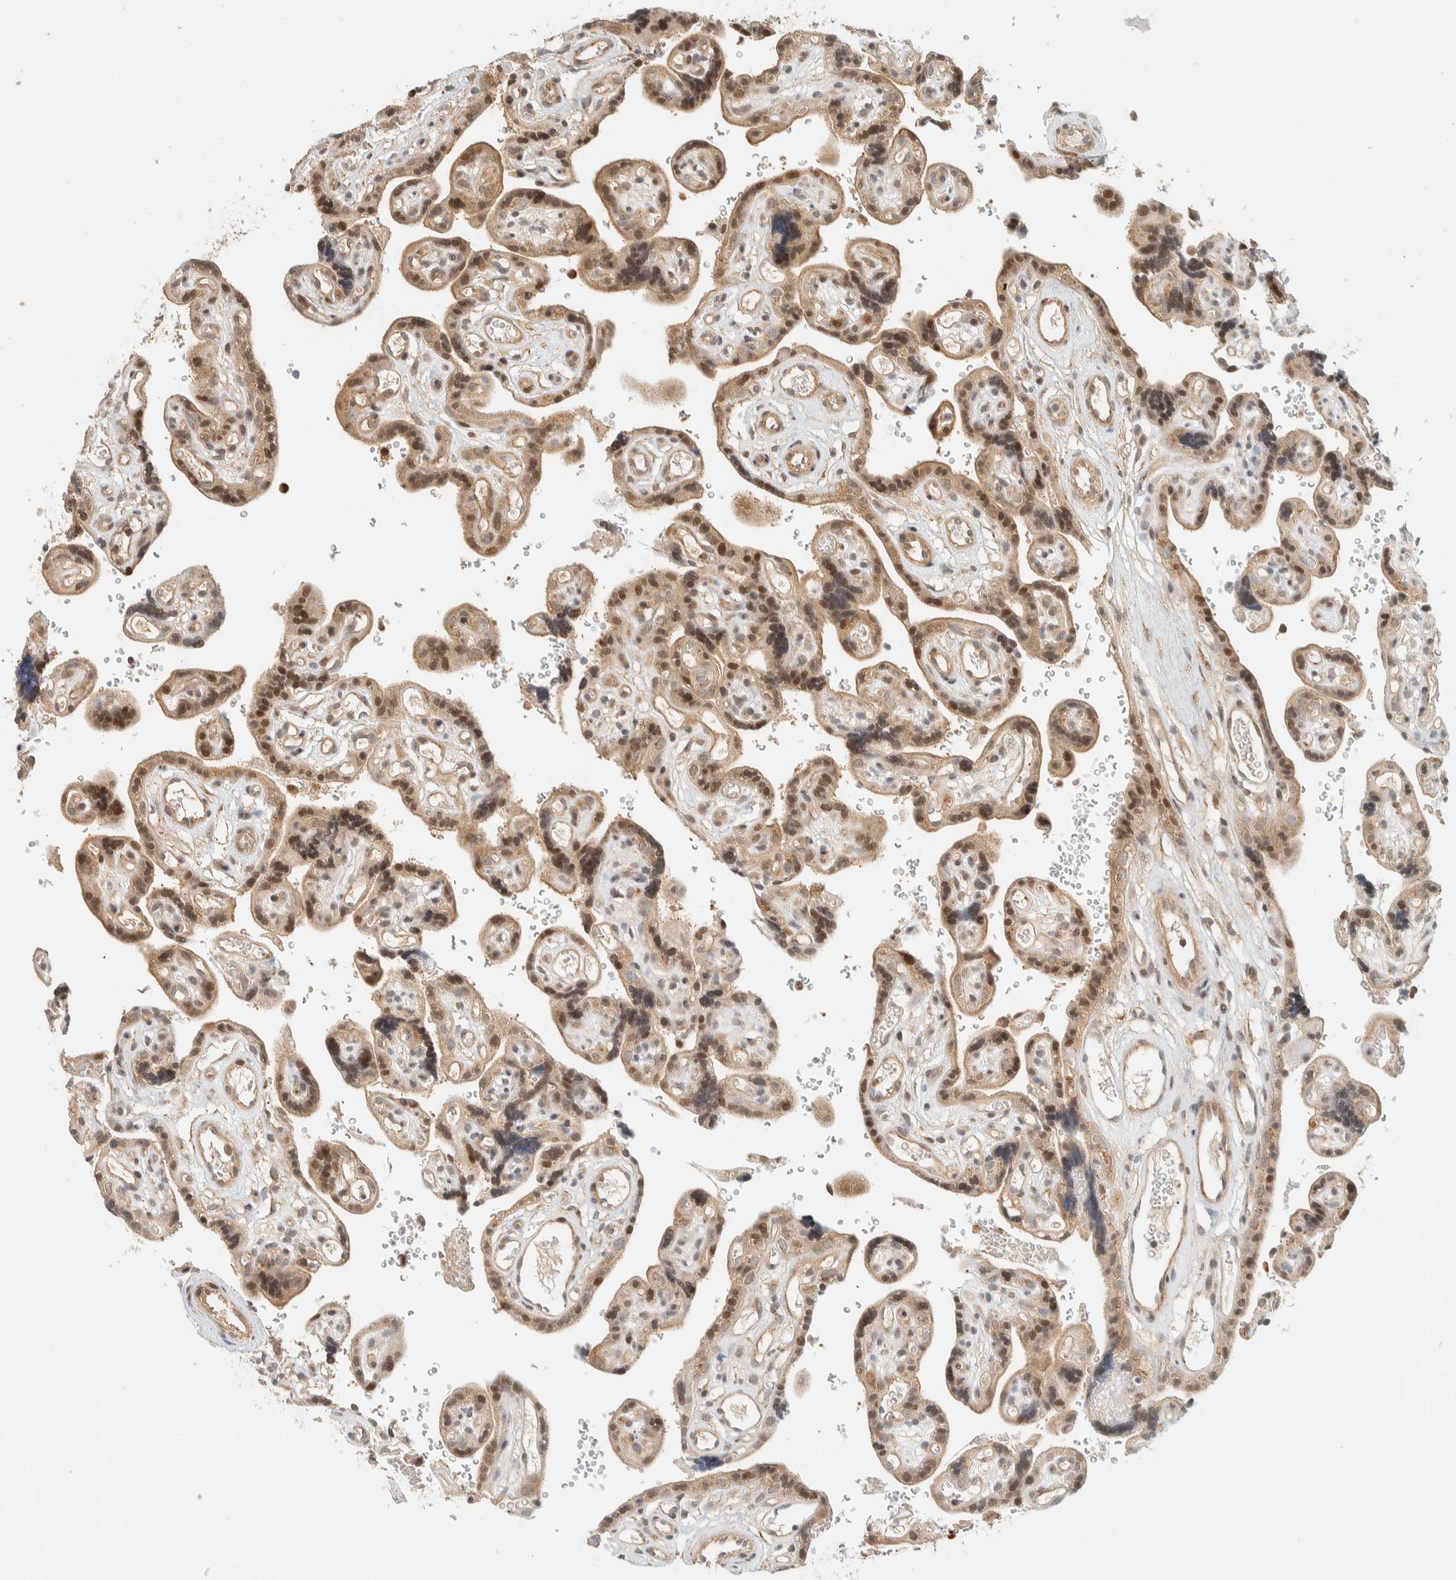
{"staining": {"intensity": "moderate", "quantity": ">75%", "location": "cytoplasmic/membranous,nuclear"}, "tissue": "placenta", "cell_type": "Decidual cells", "image_type": "normal", "snomed": [{"axis": "morphology", "description": "Normal tissue, NOS"}, {"axis": "topography", "description": "Placenta"}], "caption": "There is medium levels of moderate cytoplasmic/membranous,nuclear expression in decidual cells of unremarkable placenta, as demonstrated by immunohistochemical staining (brown color).", "gene": "ARFGEF1", "patient": {"sex": "female", "age": 30}}